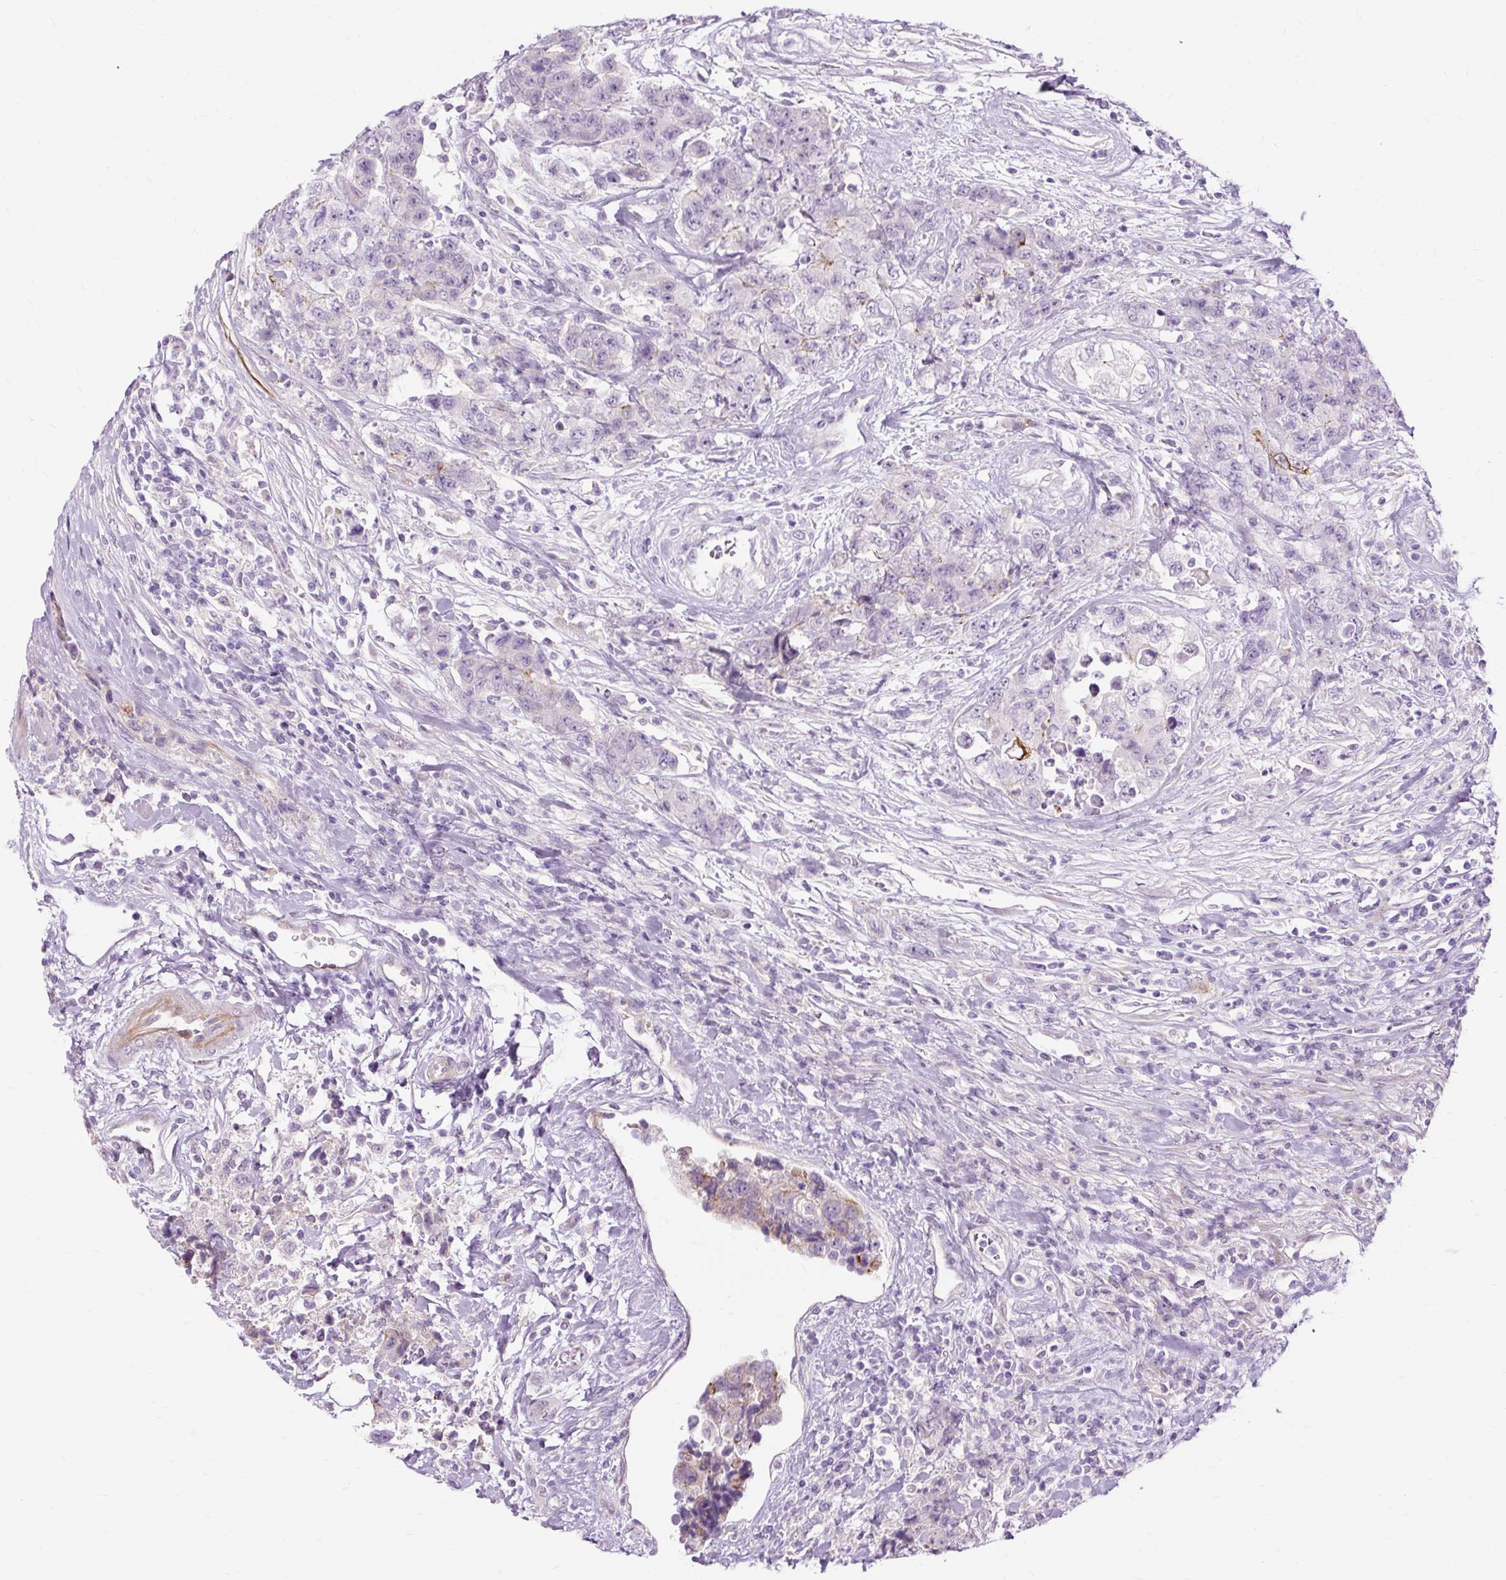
{"staining": {"intensity": "negative", "quantity": "none", "location": "none"}, "tissue": "urothelial cancer", "cell_type": "Tumor cells", "image_type": "cancer", "snomed": [{"axis": "morphology", "description": "Urothelial carcinoma, High grade"}, {"axis": "topography", "description": "Urinary bladder"}], "caption": "Urothelial cancer was stained to show a protein in brown. There is no significant expression in tumor cells. (Brightfield microscopy of DAB (3,3'-diaminobenzidine) IHC at high magnification).", "gene": "DCTN4", "patient": {"sex": "female", "age": 78}}